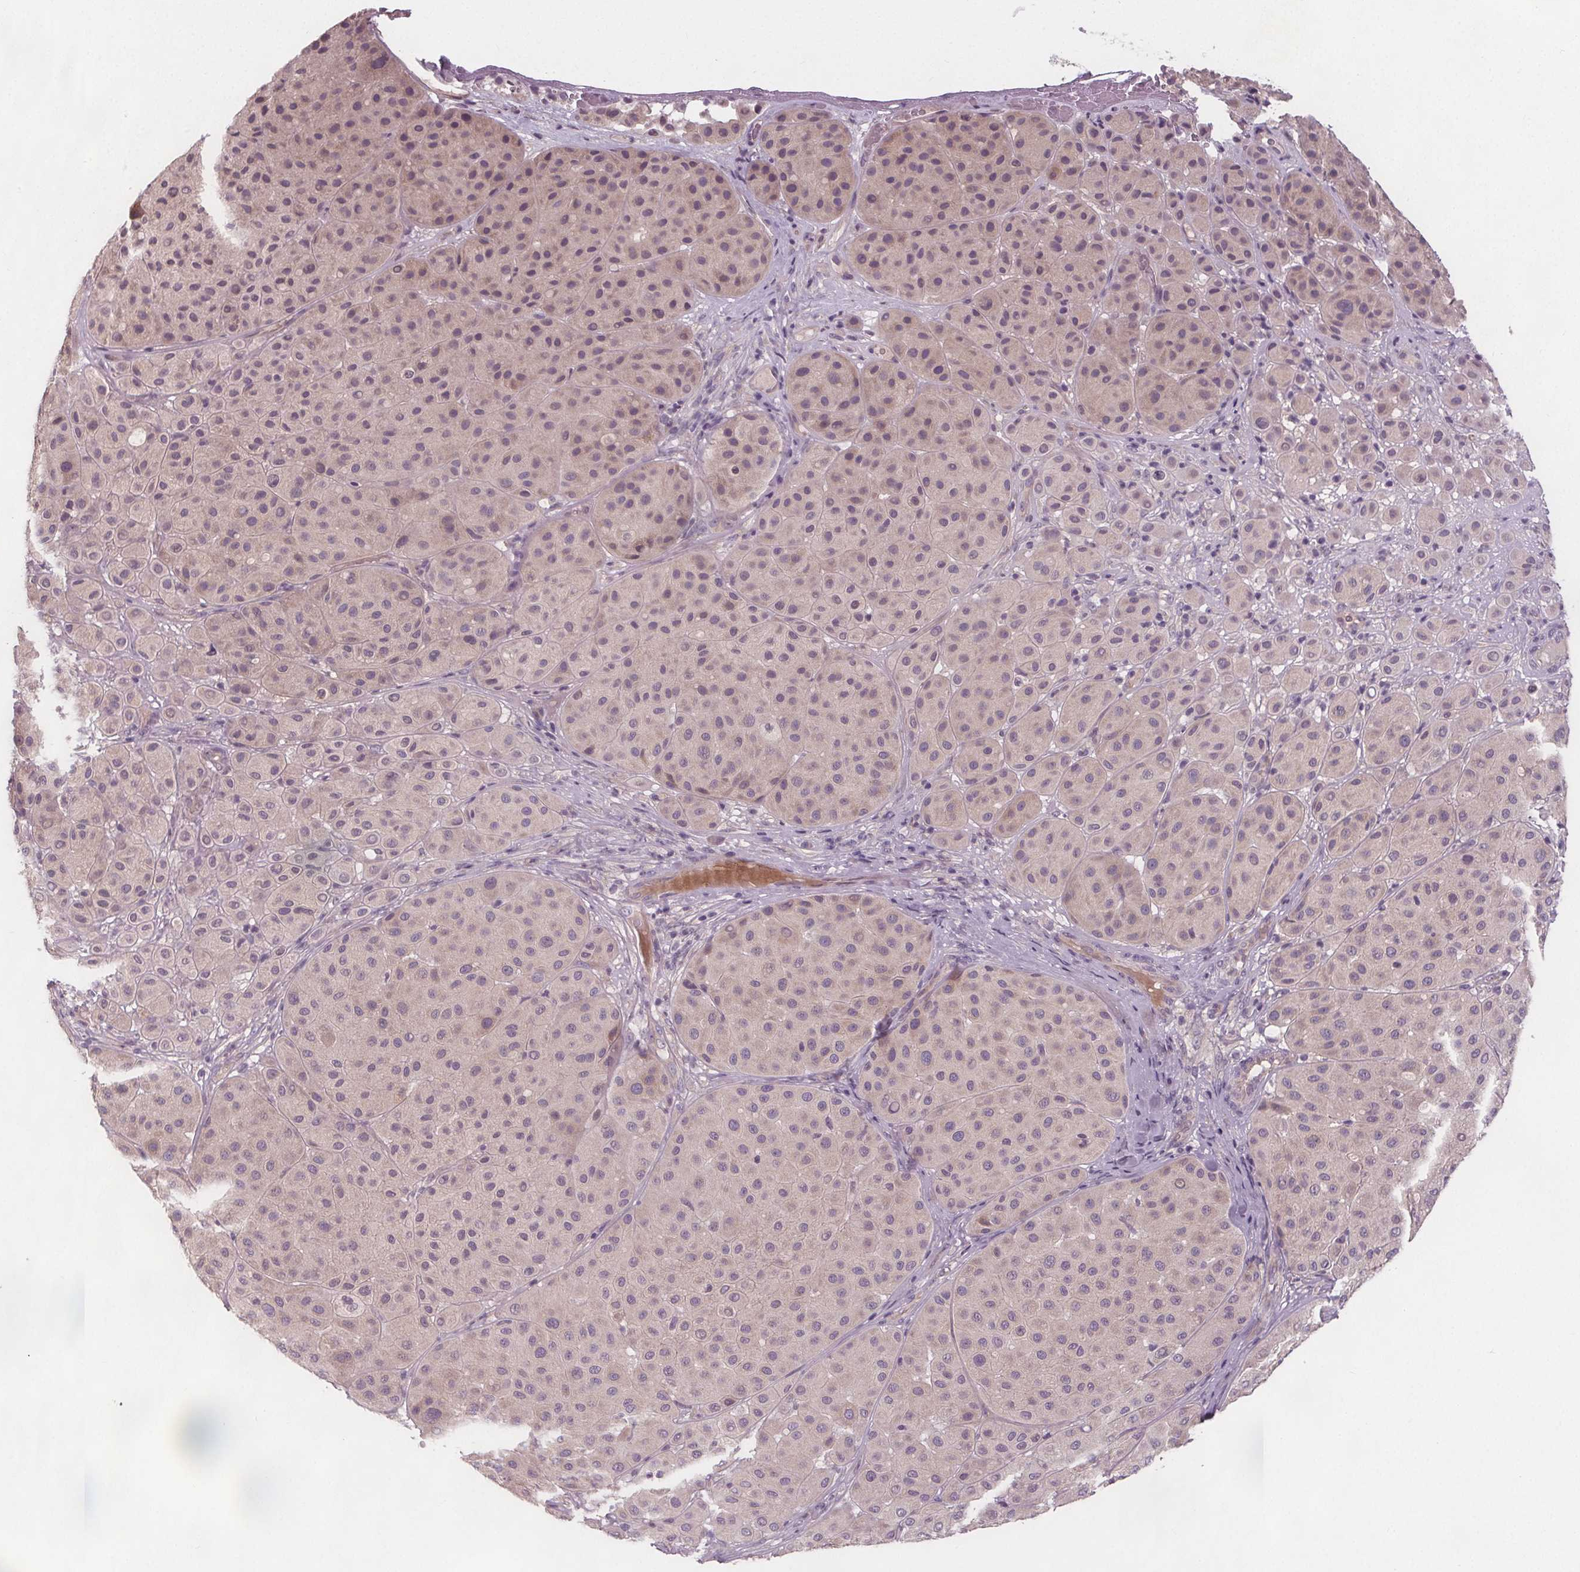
{"staining": {"intensity": "weak", "quantity": "<25%", "location": "cytoplasmic/membranous"}, "tissue": "melanoma", "cell_type": "Tumor cells", "image_type": "cancer", "snomed": [{"axis": "morphology", "description": "Malignant melanoma, Metastatic site"}, {"axis": "topography", "description": "Smooth muscle"}], "caption": "This image is of melanoma stained with immunohistochemistry (IHC) to label a protein in brown with the nuclei are counter-stained blue. There is no staining in tumor cells.", "gene": "VNN1", "patient": {"sex": "male", "age": 41}}